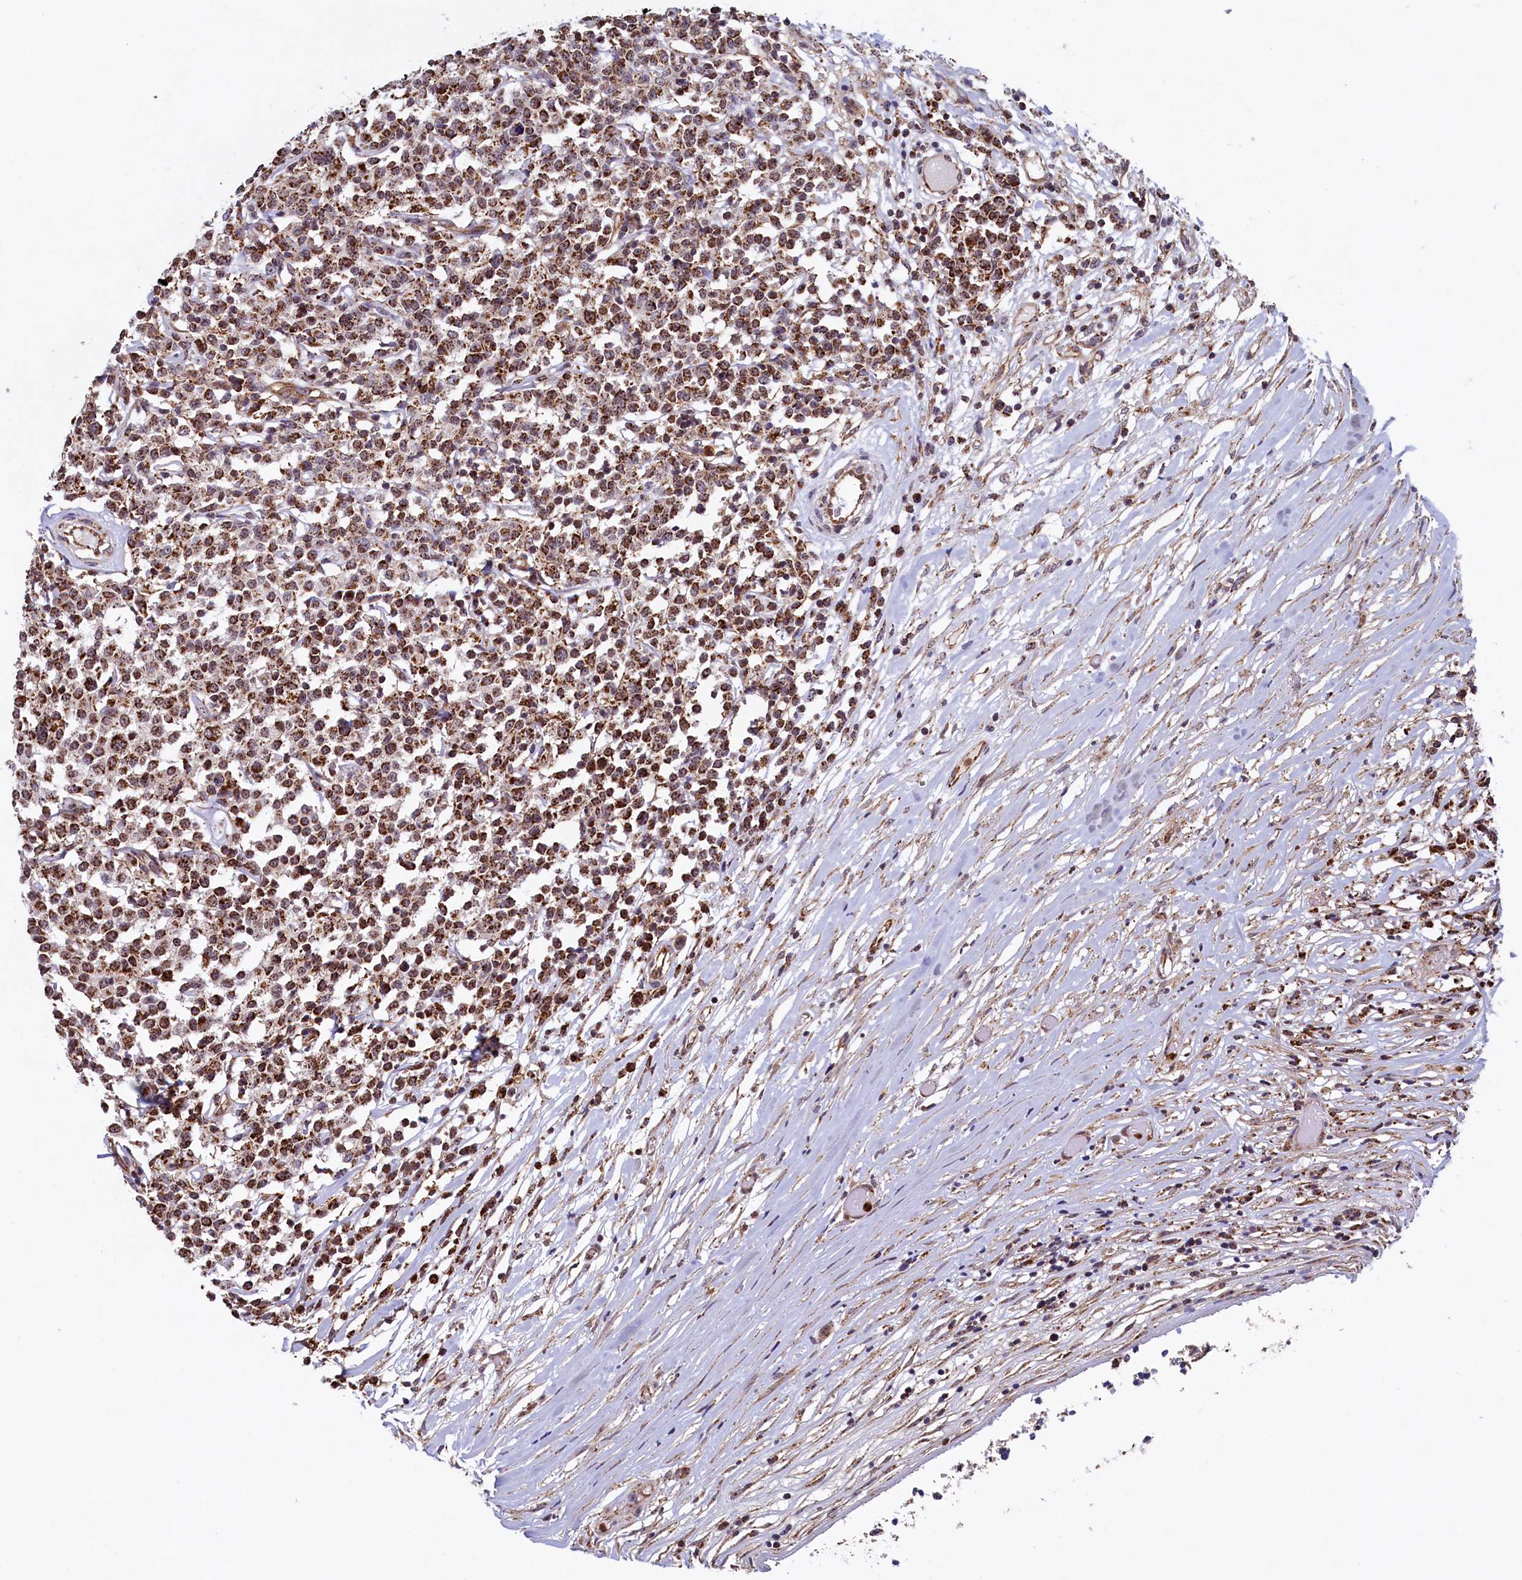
{"staining": {"intensity": "moderate", "quantity": ">75%", "location": "cytoplasmic/membranous"}, "tissue": "lymphoma", "cell_type": "Tumor cells", "image_type": "cancer", "snomed": [{"axis": "morphology", "description": "Malignant lymphoma, non-Hodgkin's type, Low grade"}, {"axis": "topography", "description": "Small intestine"}], "caption": "A brown stain labels moderate cytoplasmic/membranous positivity of a protein in lymphoma tumor cells.", "gene": "UBE3B", "patient": {"sex": "female", "age": 59}}